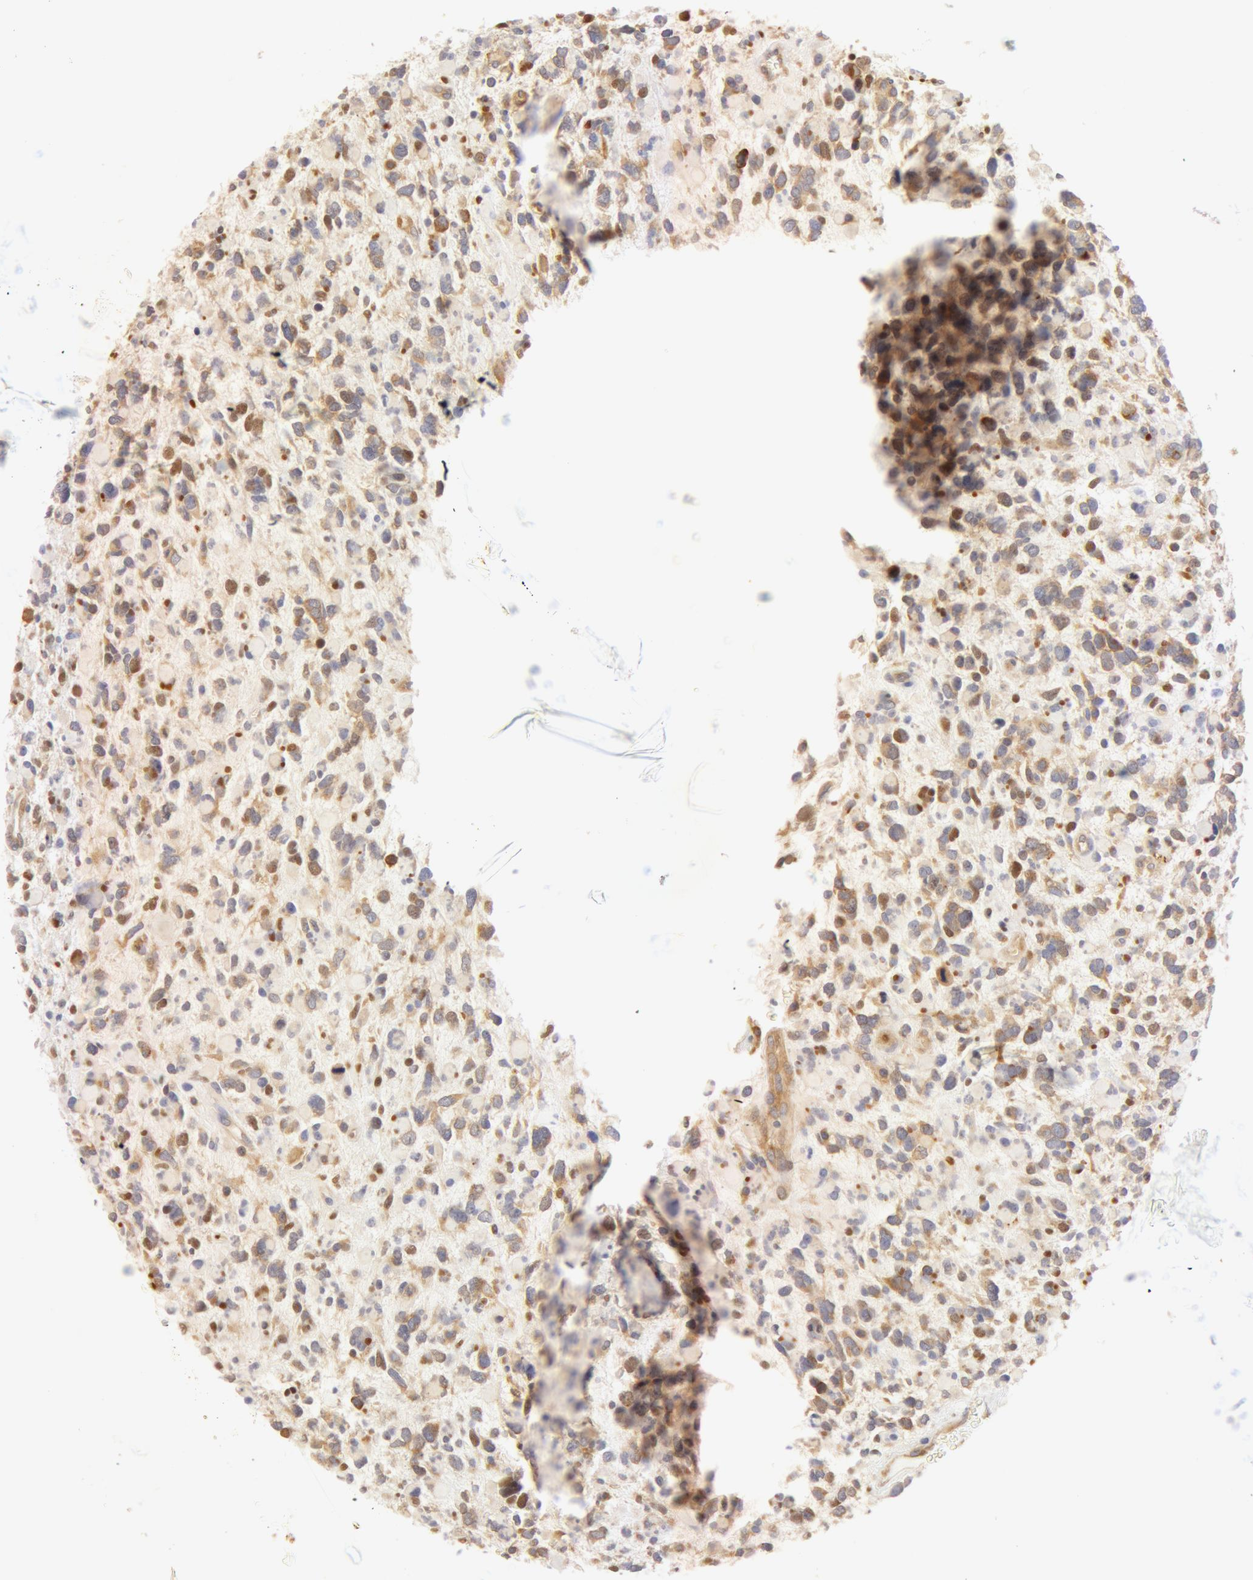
{"staining": {"intensity": "negative", "quantity": "none", "location": "none"}, "tissue": "glioma", "cell_type": "Tumor cells", "image_type": "cancer", "snomed": [{"axis": "morphology", "description": "Glioma, malignant, High grade"}, {"axis": "topography", "description": "Brain"}], "caption": "The image shows no significant staining in tumor cells of glioma.", "gene": "DDX3Y", "patient": {"sex": "female", "age": 37}}